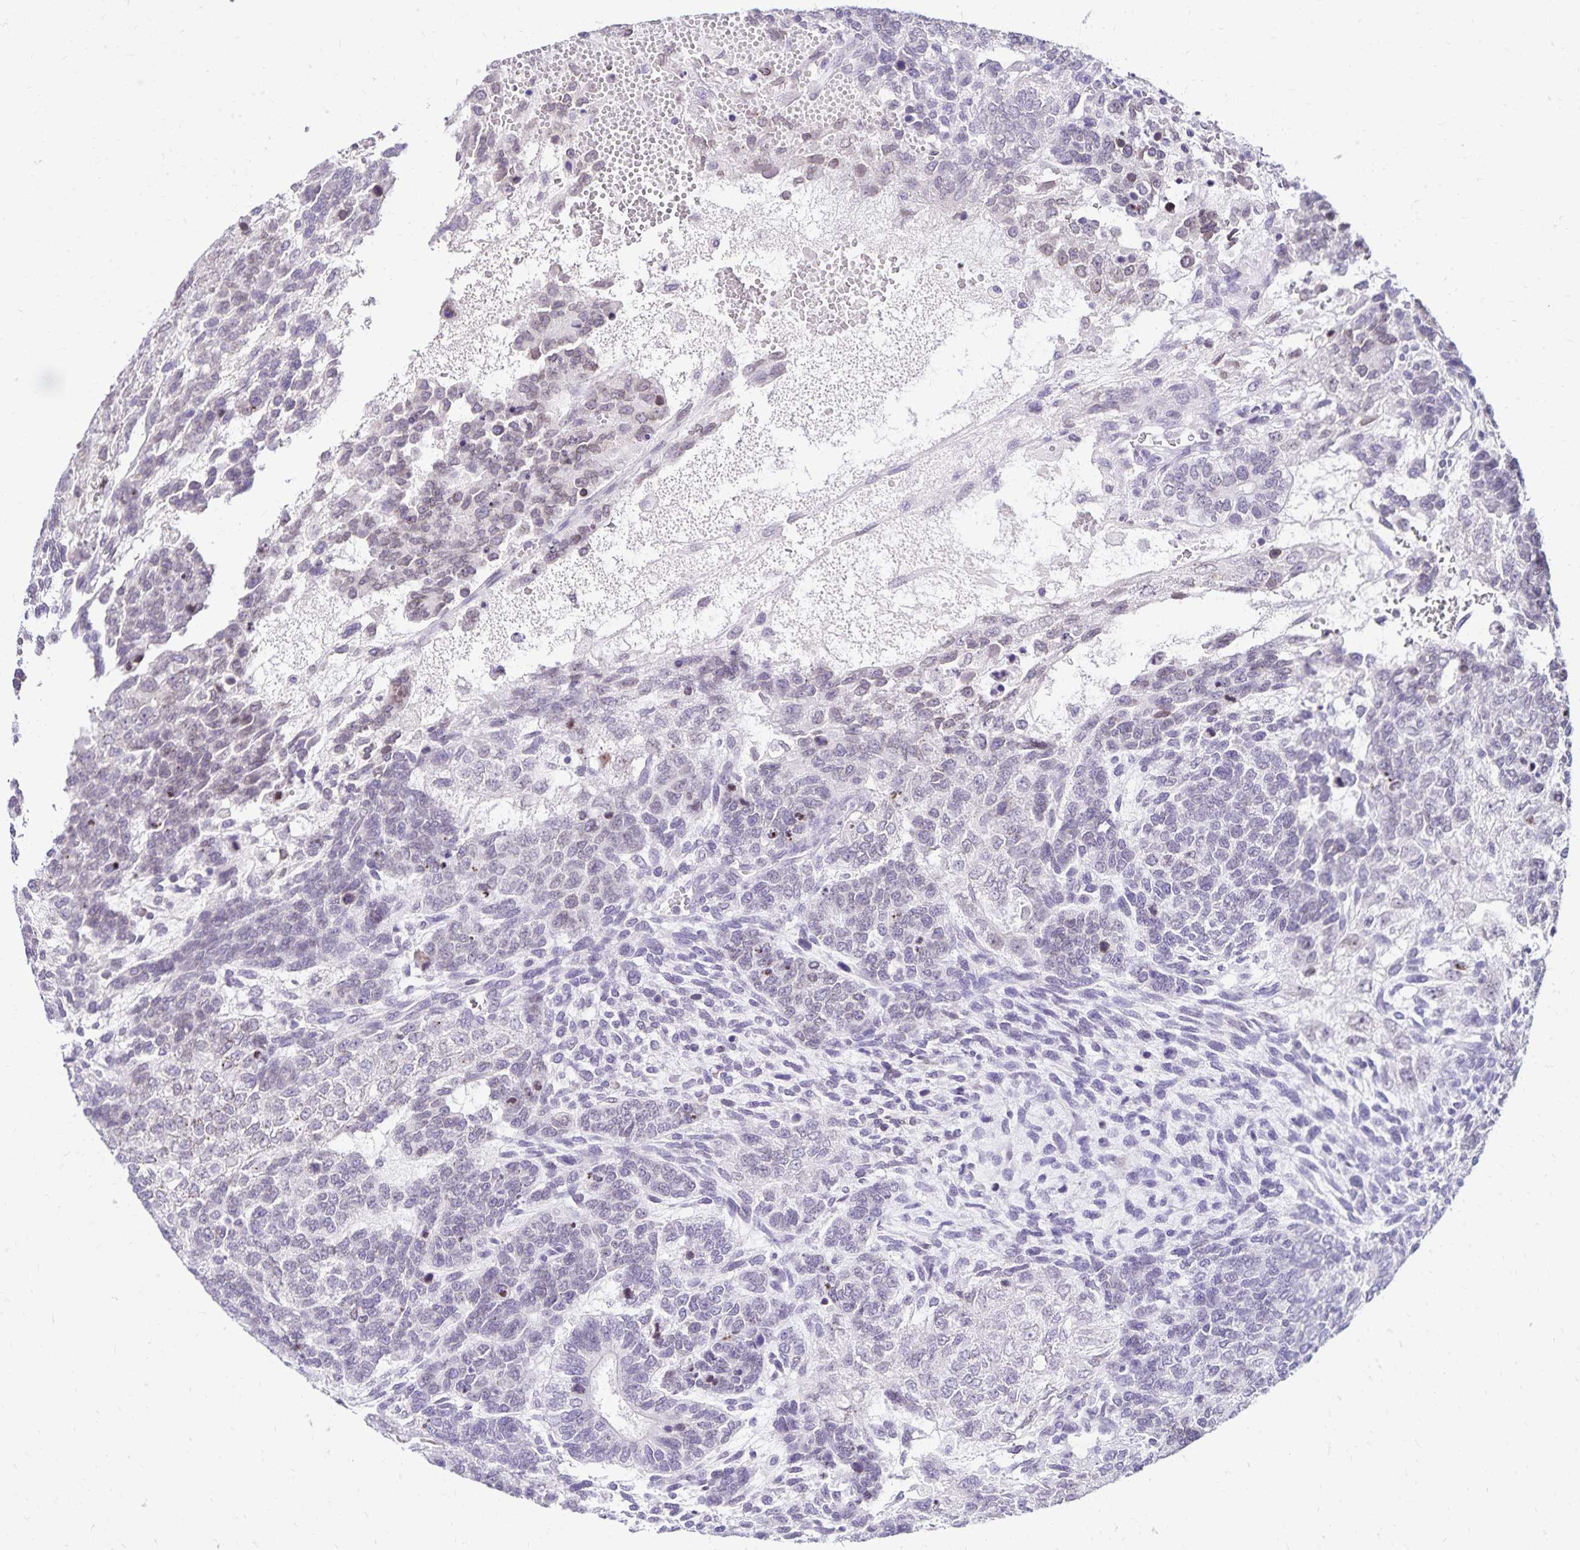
{"staining": {"intensity": "negative", "quantity": "none", "location": "none"}, "tissue": "testis cancer", "cell_type": "Tumor cells", "image_type": "cancer", "snomed": [{"axis": "morphology", "description": "Normal tissue, NOS"}, {"axis": "morphology", "description": "Carcinoma, Embryonal, NOS"}, {"axis": "topography", "description": "Testis"}, {"axis": "topography", "description": "Epididymis"}], "caption": "There is no significant expression in tumor cells of embryonal carcinoma (testis).", "gene": "FAM166C", "patient": {"sex": "male", "age": 23}}